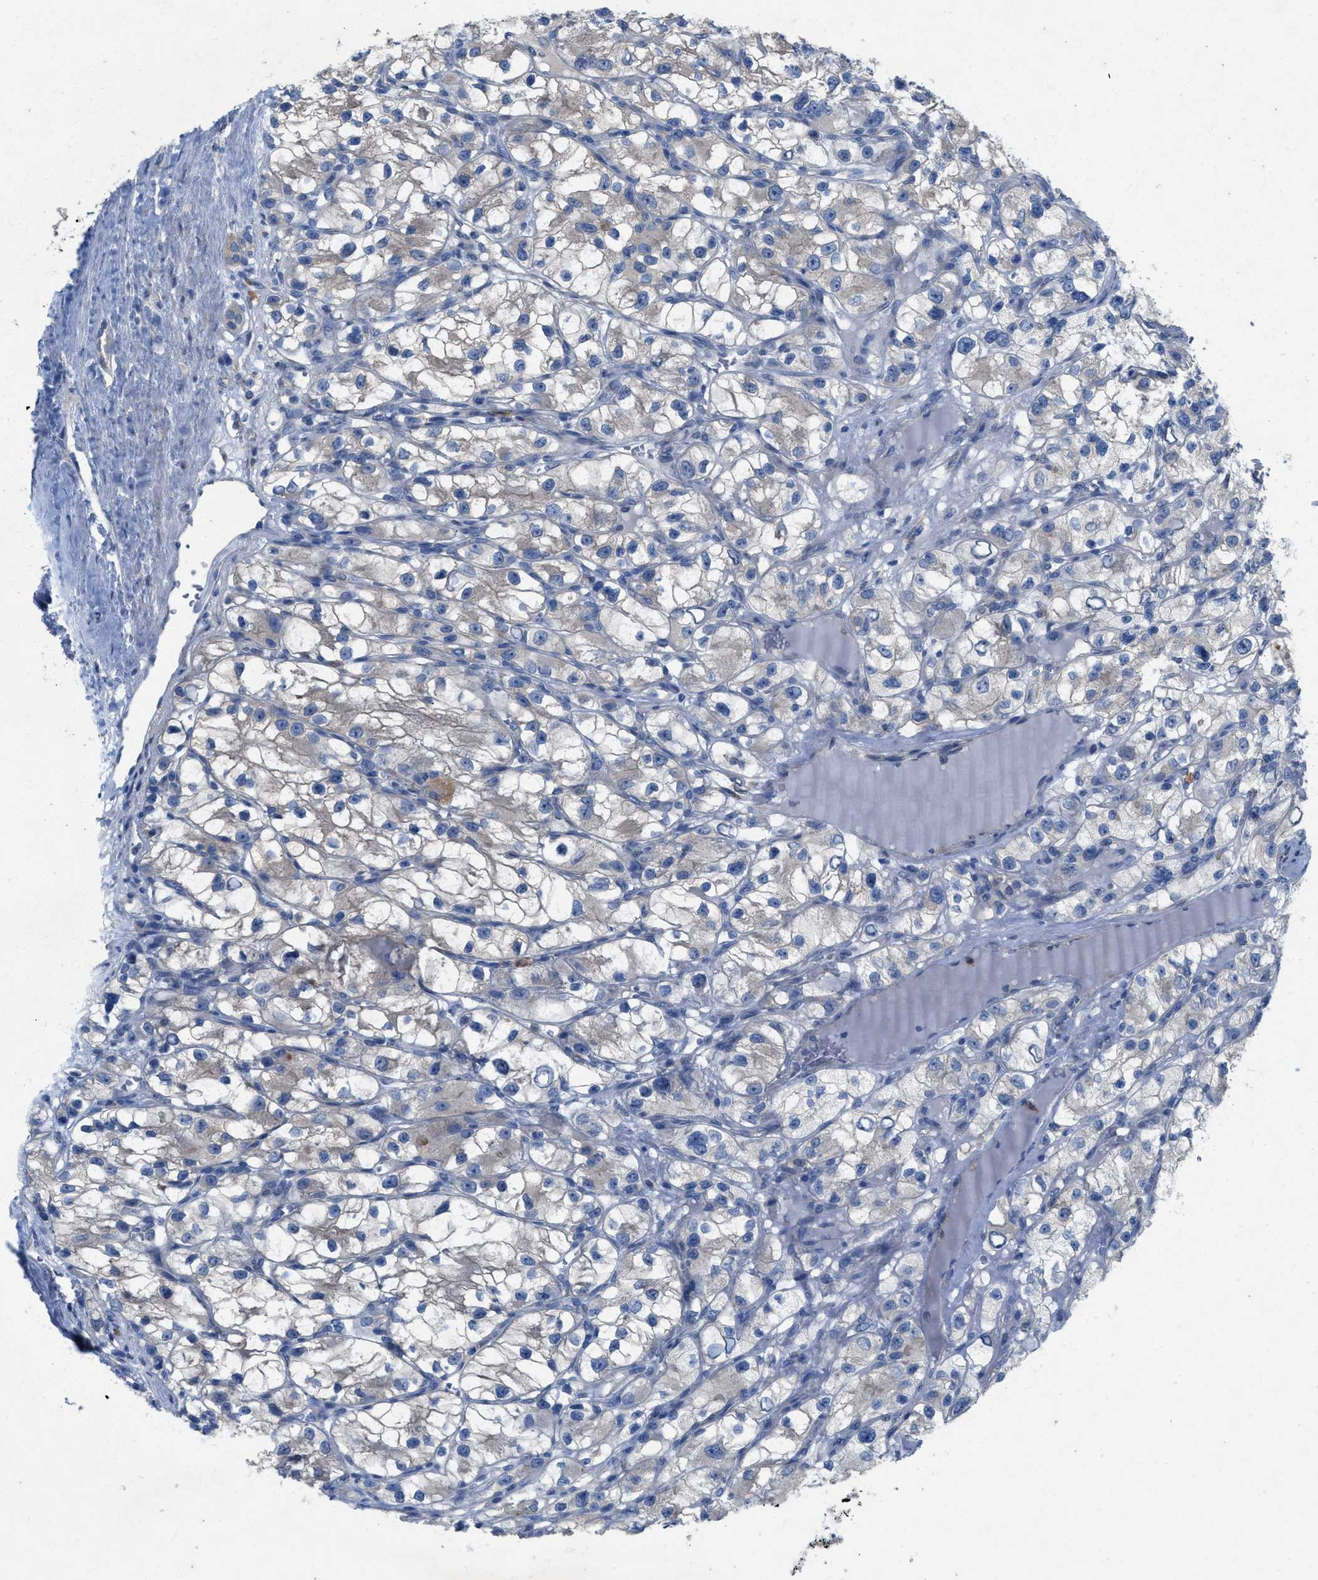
{"staining": {"intensity": "negative", "quantity": "none", "location": "none"}, "tissue": "renal cancer", "cell_type": "Tumor cells", "image_type": "cancer", "snomed": [{"axis": "morphology", "description": "Adenocarcinoma, NOS"}, {"axis": "topography", "description": "Kidney"}], "caption": "A photomicrograph of renal adenocarcinoma stained for a protein shows no brown staining in tumor cells.", "gene": "PLPPR5", "patient": {"sex": "female", "age": 57}}